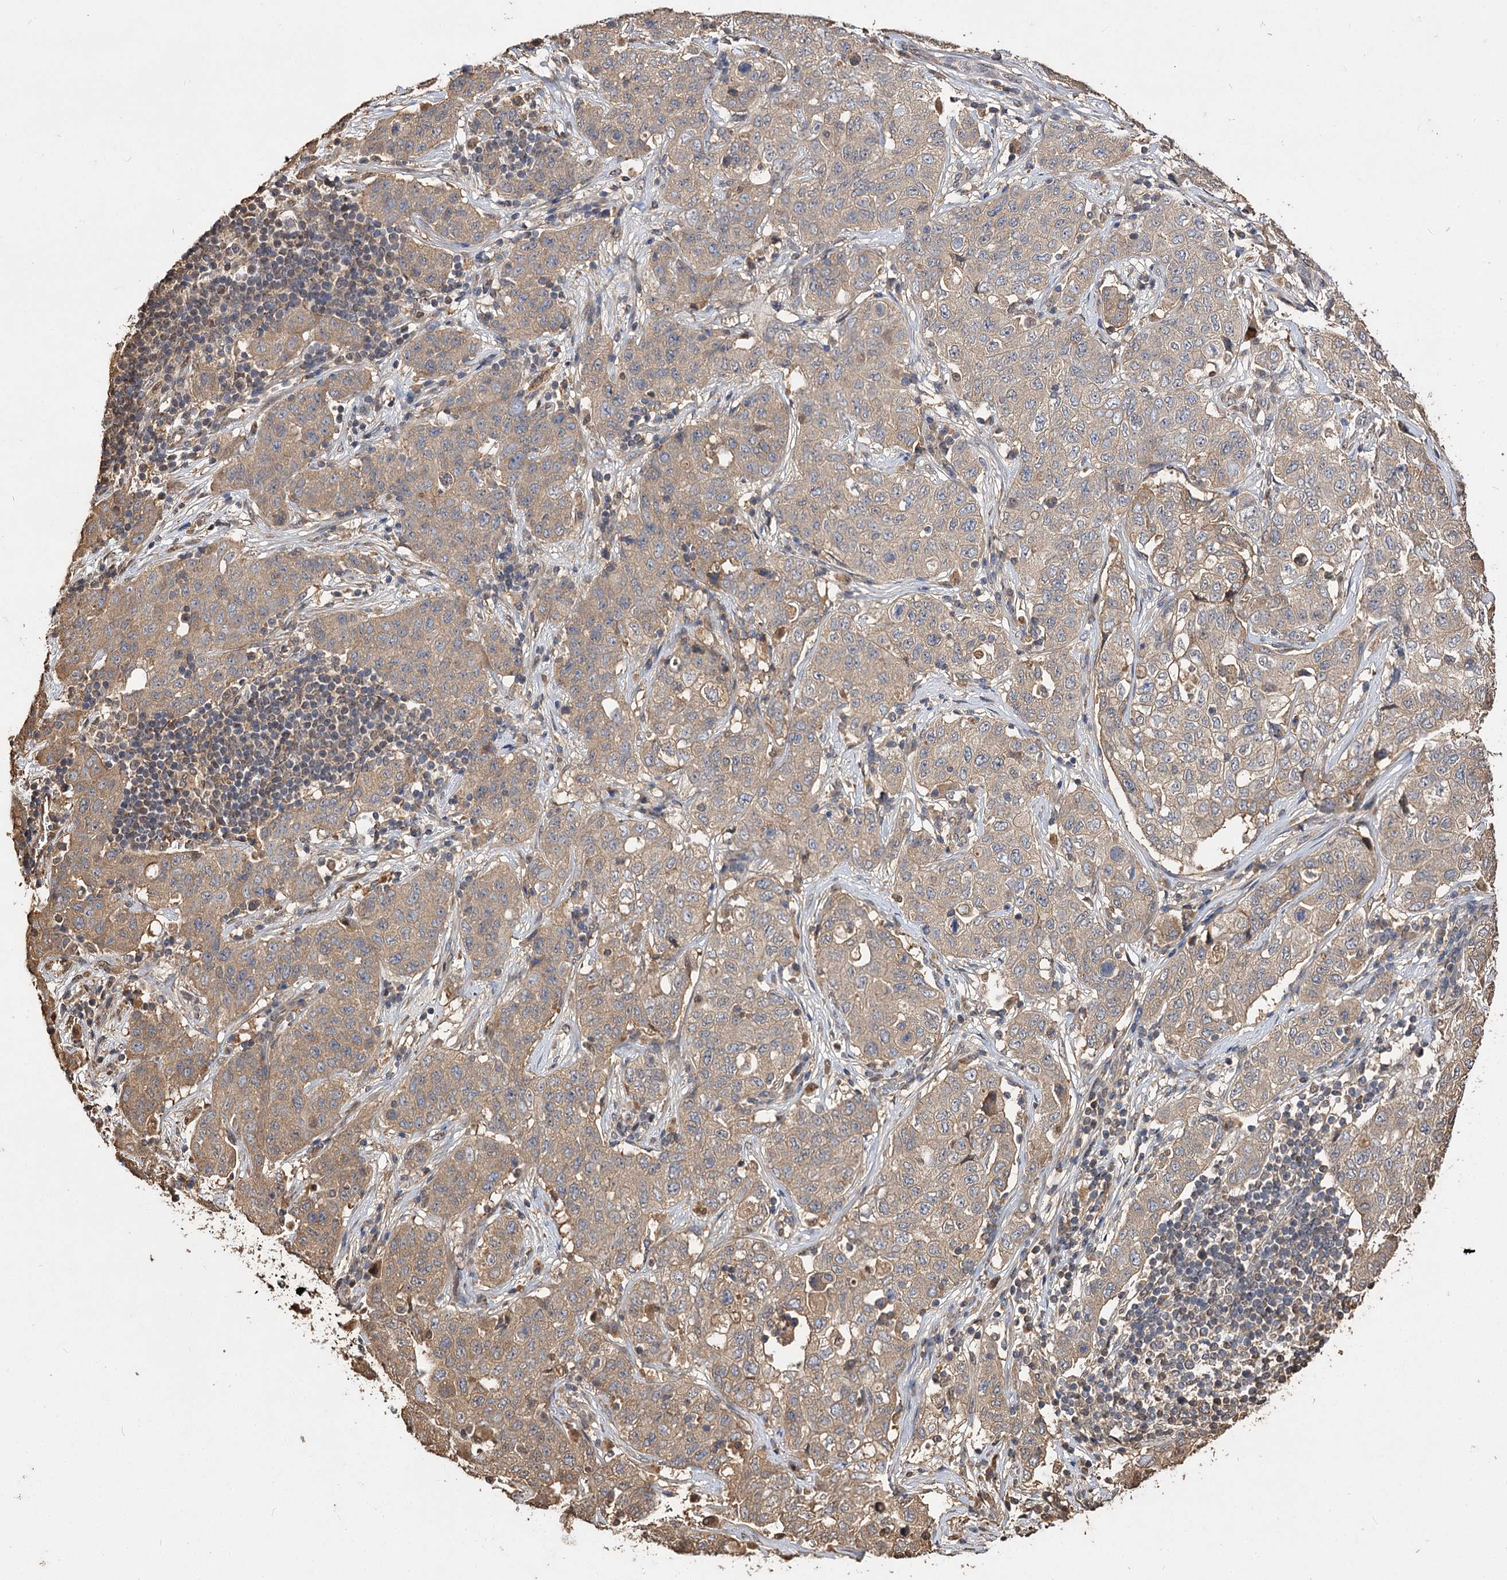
{"staining": {"intensity": "moderate", "quantity": ">75%", "location": "cytoplasmic/membranous"}, "tissue": "stomach cancer", "cell_type": "Tumor cells", "image_type": "cancer", "snomed": [{"axis": "morphology", "description": "Normal tissue, NOS"}, {"axis": "morphology", "description": "Adenocarcinoma, NOS"}, {"axis": "topography", "description": "Lymph node"}, {"axis": "topography", "description": "Stomach"}], "caption": "Immunohistochemistry image of neoplastic tissue: adenocarcinoma (stomach) stained using immunohistochemistry (IHC) reveals medium levels of moderate protein expression localized specifically in the cytoplasmic/membranous of tumor cells, appearing as a cytoplasmic/membranous brown color.", "gene": "ARL13A", "patient": {"sex": "male", "age": 48}}